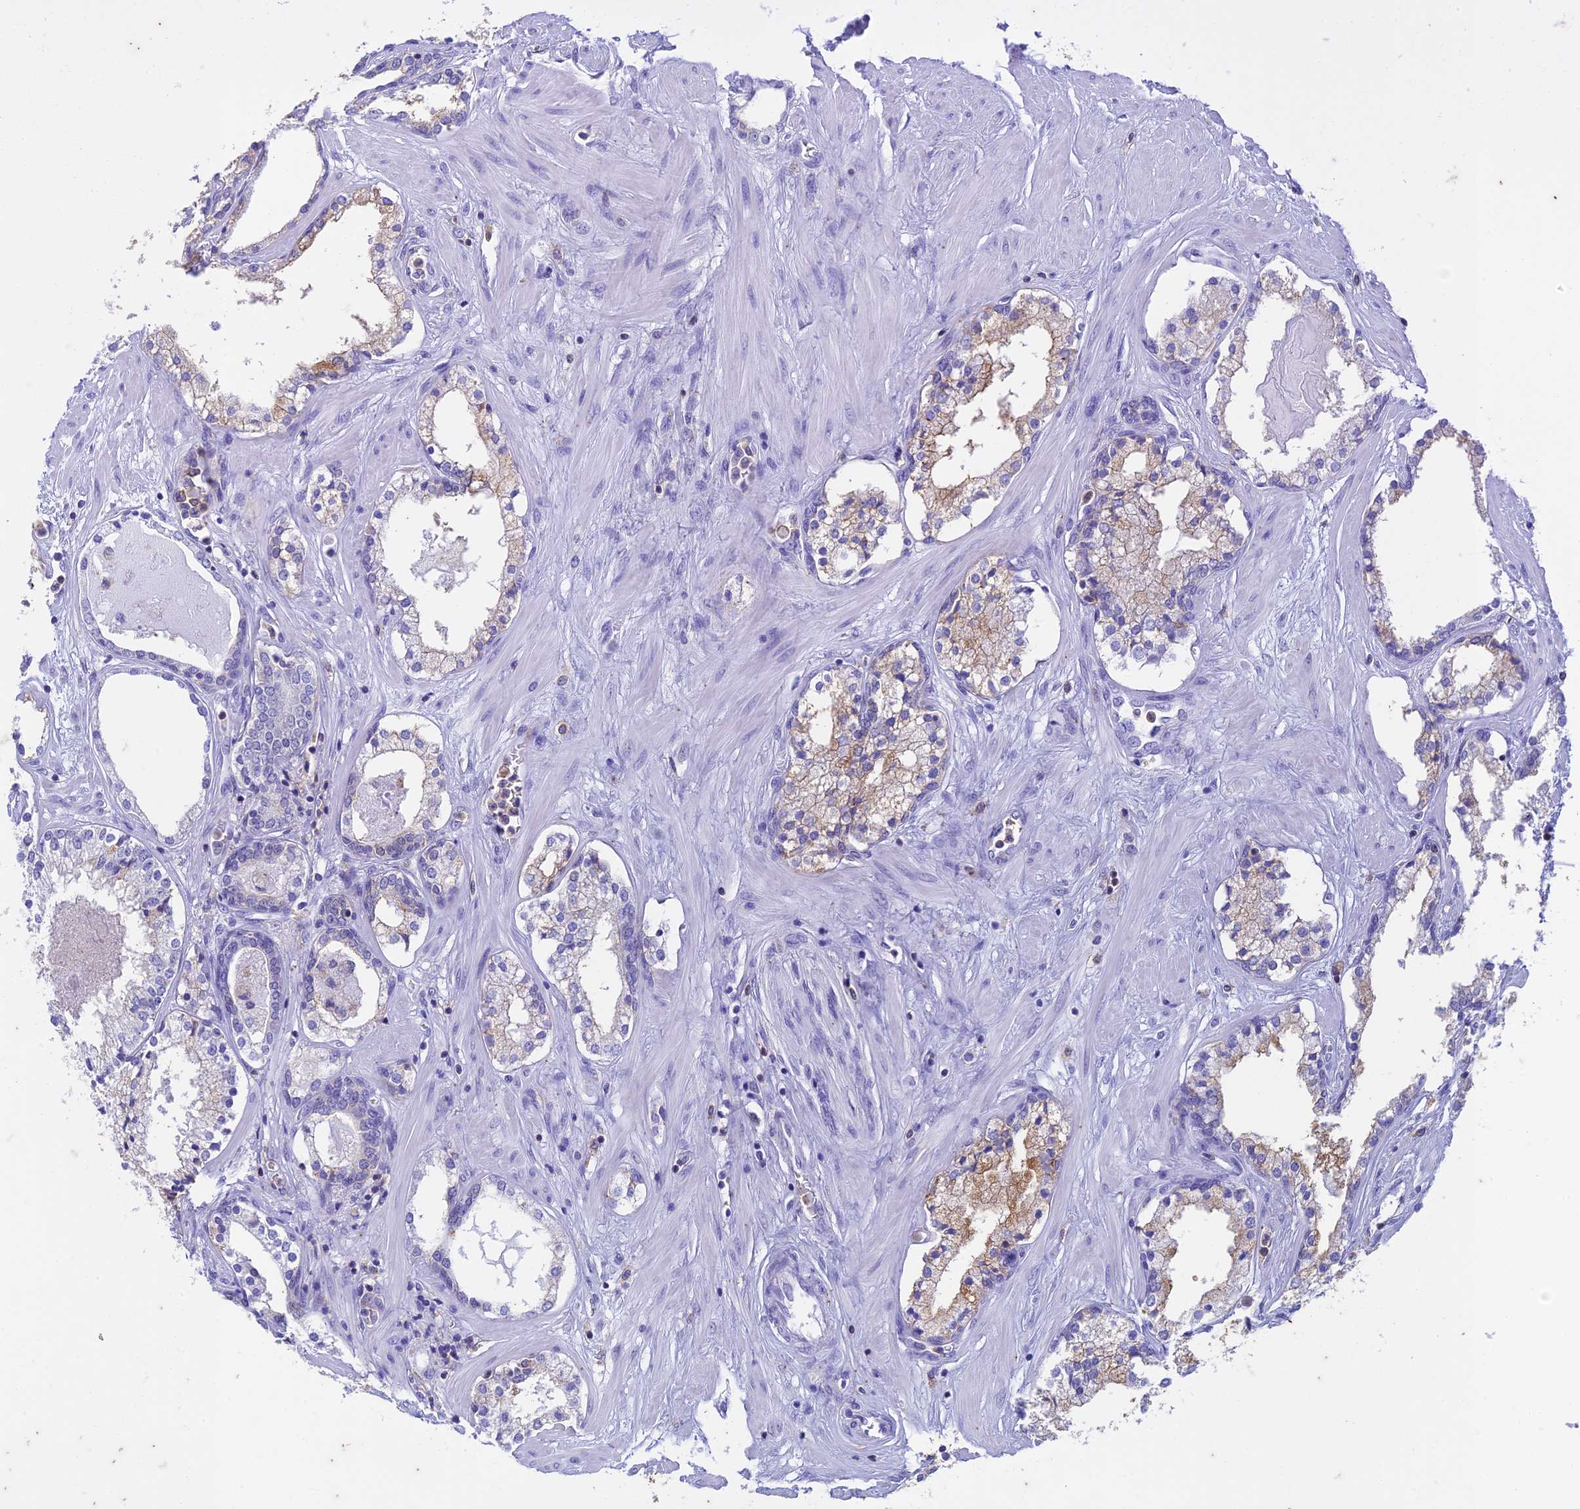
{"staining": {"intensity": "weak", "quantity": "<25%", "location": "cytoplasmic/membranous"}, "tissue": "prostate cancer", "cell_type": "Tumor cells", "image_type": "cancer", "snomed": [{"axis": "morphology", "description": "Adenocarcinoma, High grade"}, {"axis": "topography", "description": "Prostate"}], "caption": "Prostate high-grade adenocarcinoma was stained to show a protein in brown. There is no significant staining in tumor cells.", "gene": "FGF7", "patient": {"sex": "male", "age": 58}}